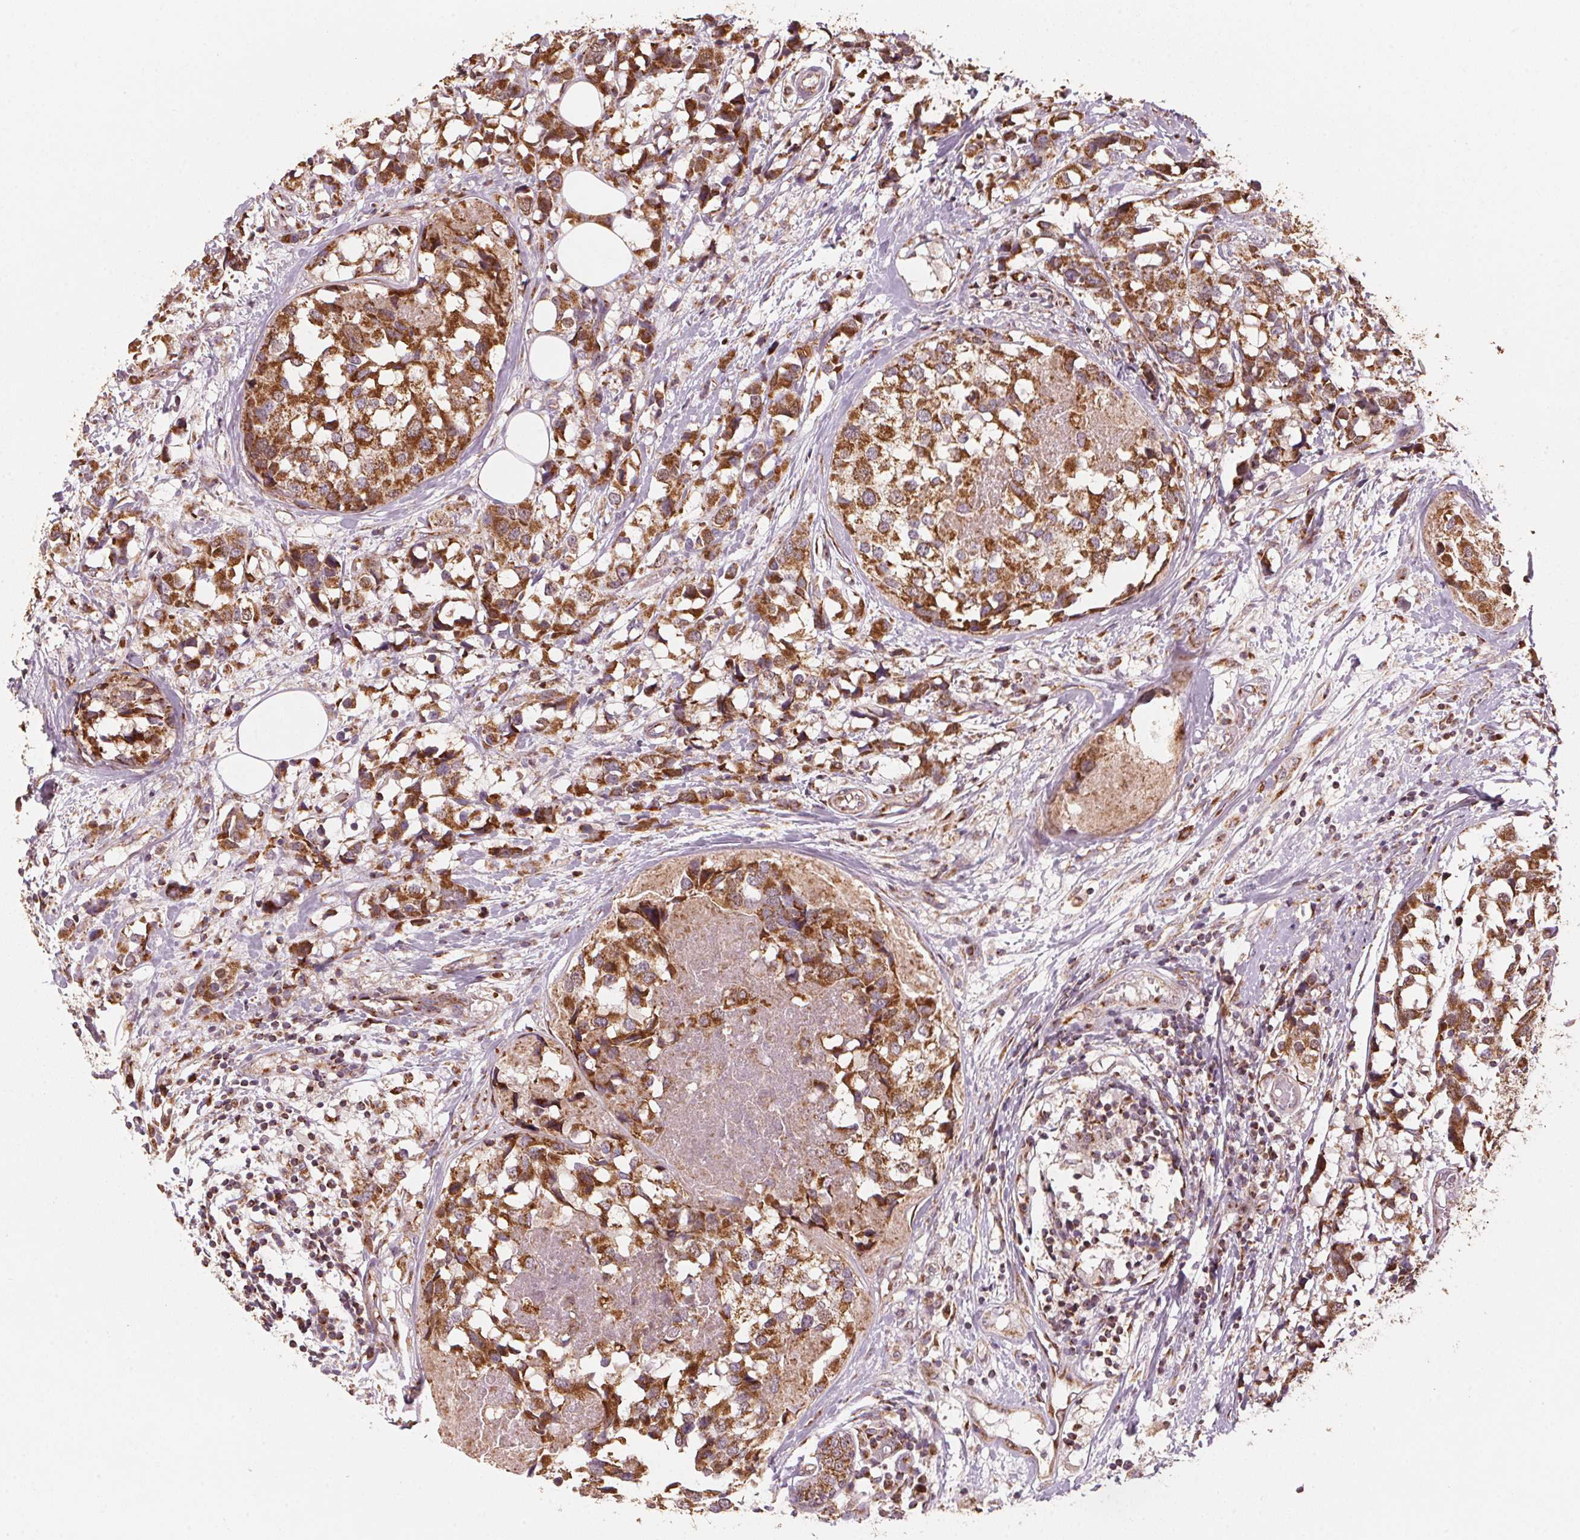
{"staining": {"intensity": "strong", "quantity": ">75%", "location": "cytoplasmic/membranous"}, "tissue": "breast cancer", "cell_type": "Tumor cells", "image_type": "cancer", "snomed": [{"axis": "morphology", "description": "Lobular carcinoma"}, {"axis": "topography", "description": "Breast"}], "caption": "IHC histopathology image of neoplastic tissue: lobular carcinoma (breast) stained using immunohistochemistry (IHC) reveals high levels of strong protein expression localized specifically in the cytoplasmic/membranous of tumor cells, appearing as a cytoplasmic/membranous brown color.", "gene": "TOMM70", "patient": {"sex": "female", "age": 59}}